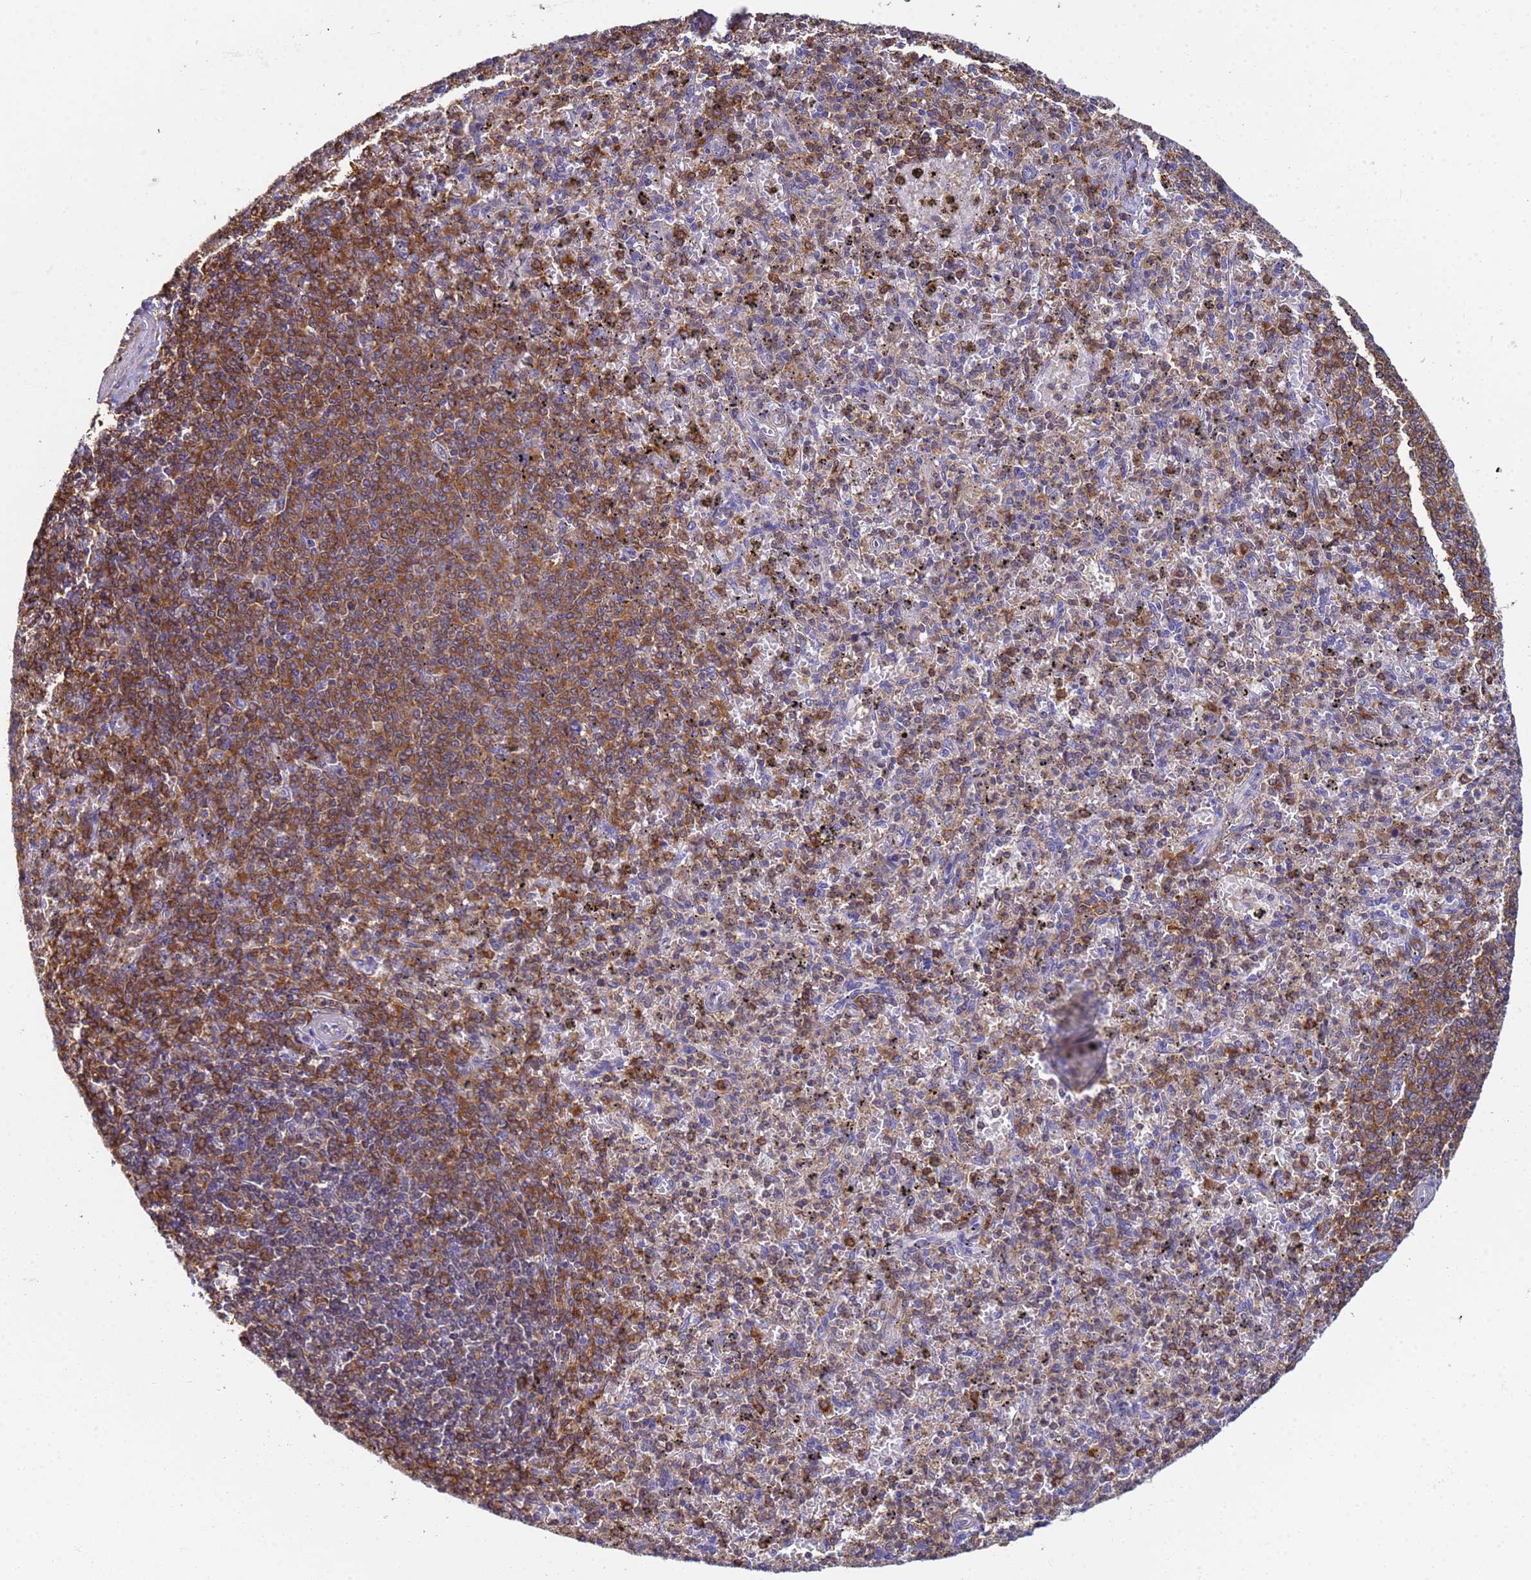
{"staining": {"intensity": "moderate", "quantity": "<25%", "location": "cytoplasmic/membranous"}, "tissue": "spleen", "cell_type": "Cells in red pulp", "image_type": "normal", "snomed": [{"axis": "morphology", "description": "Normal tissue, NOS"}, {"axis": "topography", "description": "Spleen"}], "caption": "Moderate cytoplasmic/membranous expression is appreciated in approximately <25% of cells in red pulp in unremarkable spleen. The protein is stained brown, and the nuclei are stained in blue (DAB (3,3'-diaminobenzidine) IHC with brightfield microscopy, high magnification).", "gene": "ZNG1A", "patient": {"sex": "male", "age": 72}}